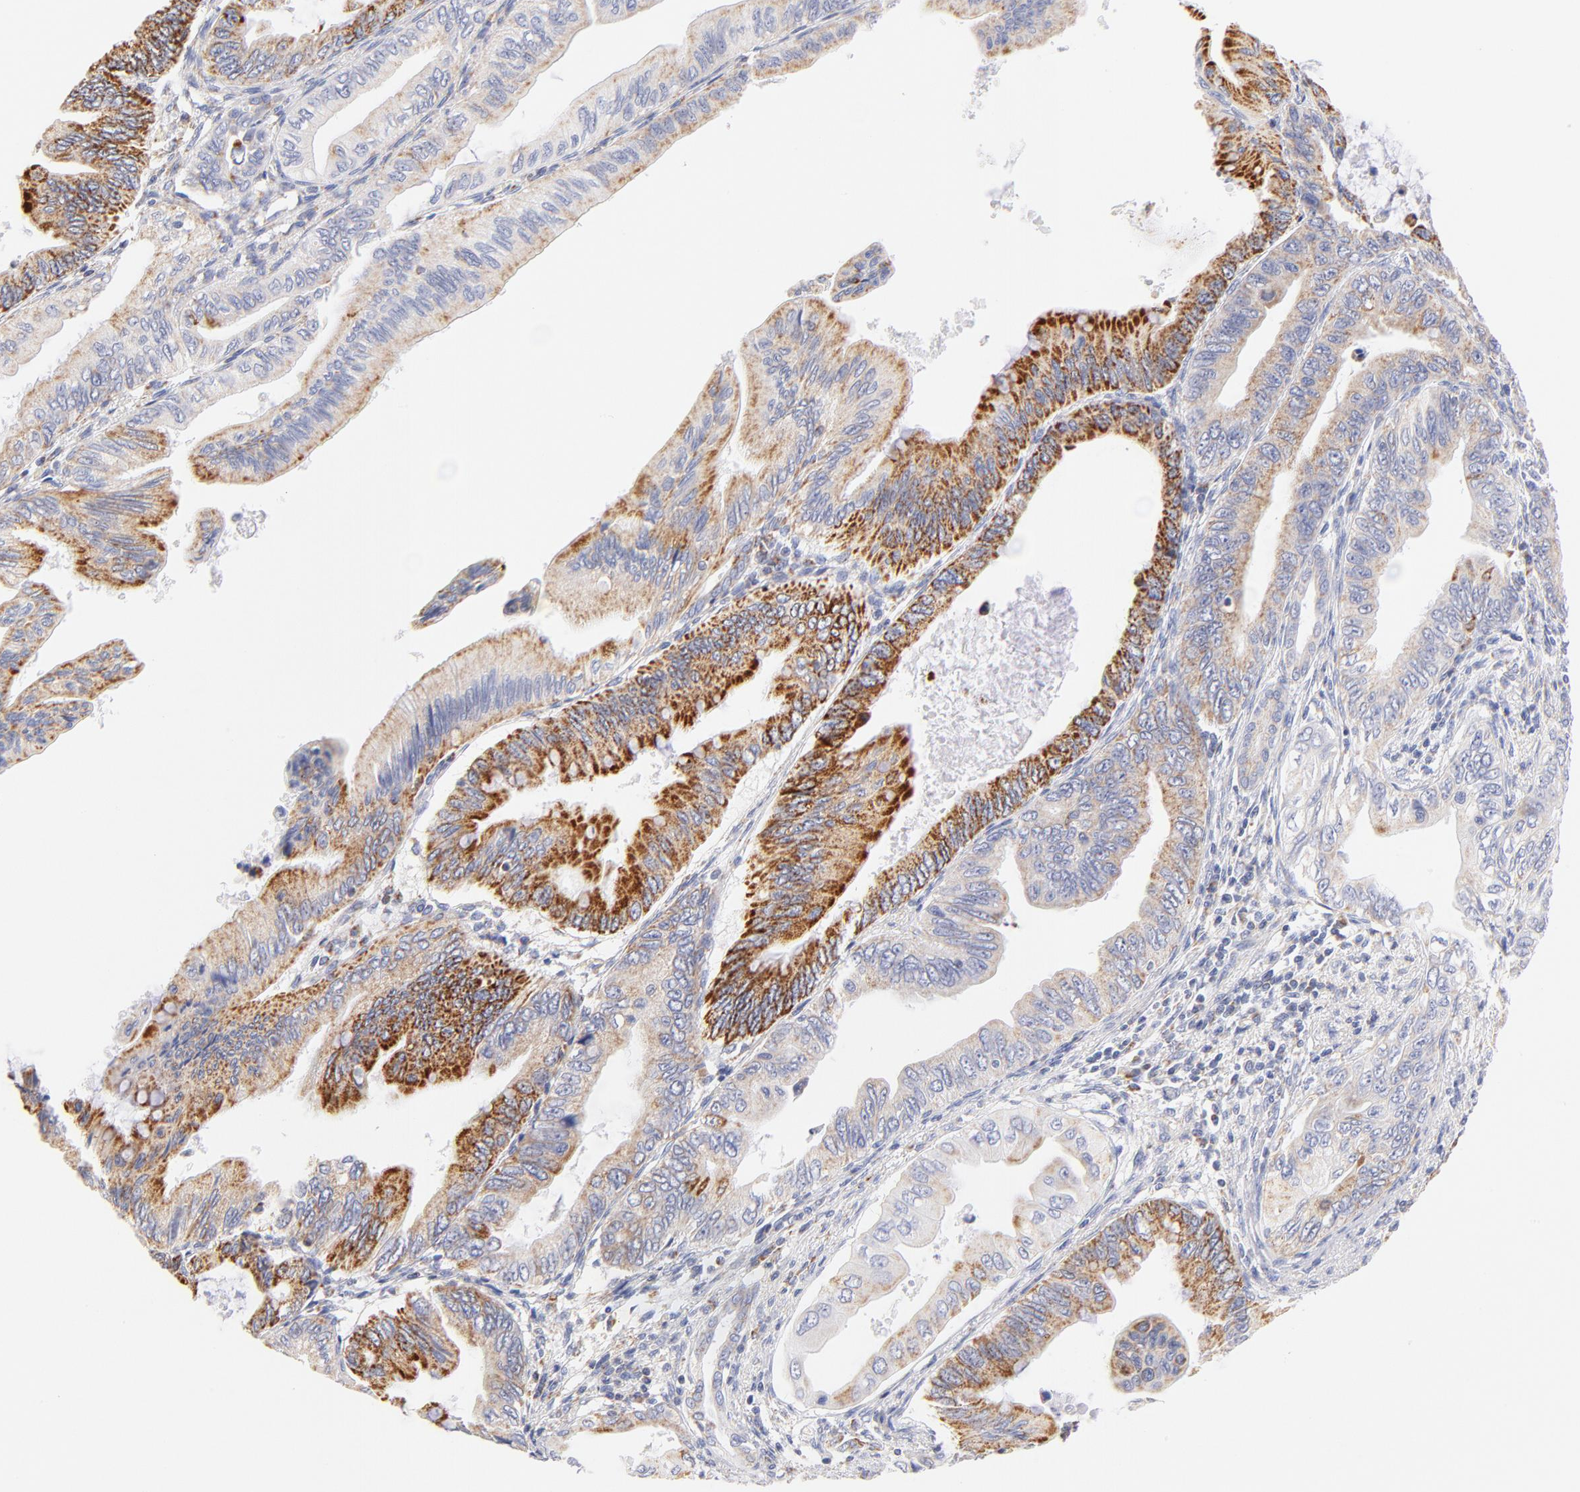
{"staining": {"intensity": "moderate", "quantity": ">75%", "location": "cytoplasmic/membranous"}, "tissue": "pancreatic cancer", "cell_type": "Tumor cells", "image_type": "cancer", "snomed": [{"axis": "morphology", "description": "Adenocarcinoma, NOS"}, {"axis": "topography", "description": "Pancreas"}], "caption": "The micrograph exhibits a brown stain indicating the presence of a protein in the cytoplasmic/membranous of tumor cells in pancreatic cancer.", "gene": "AIFM1", "patient": {"sex": "female", "age": 66}}